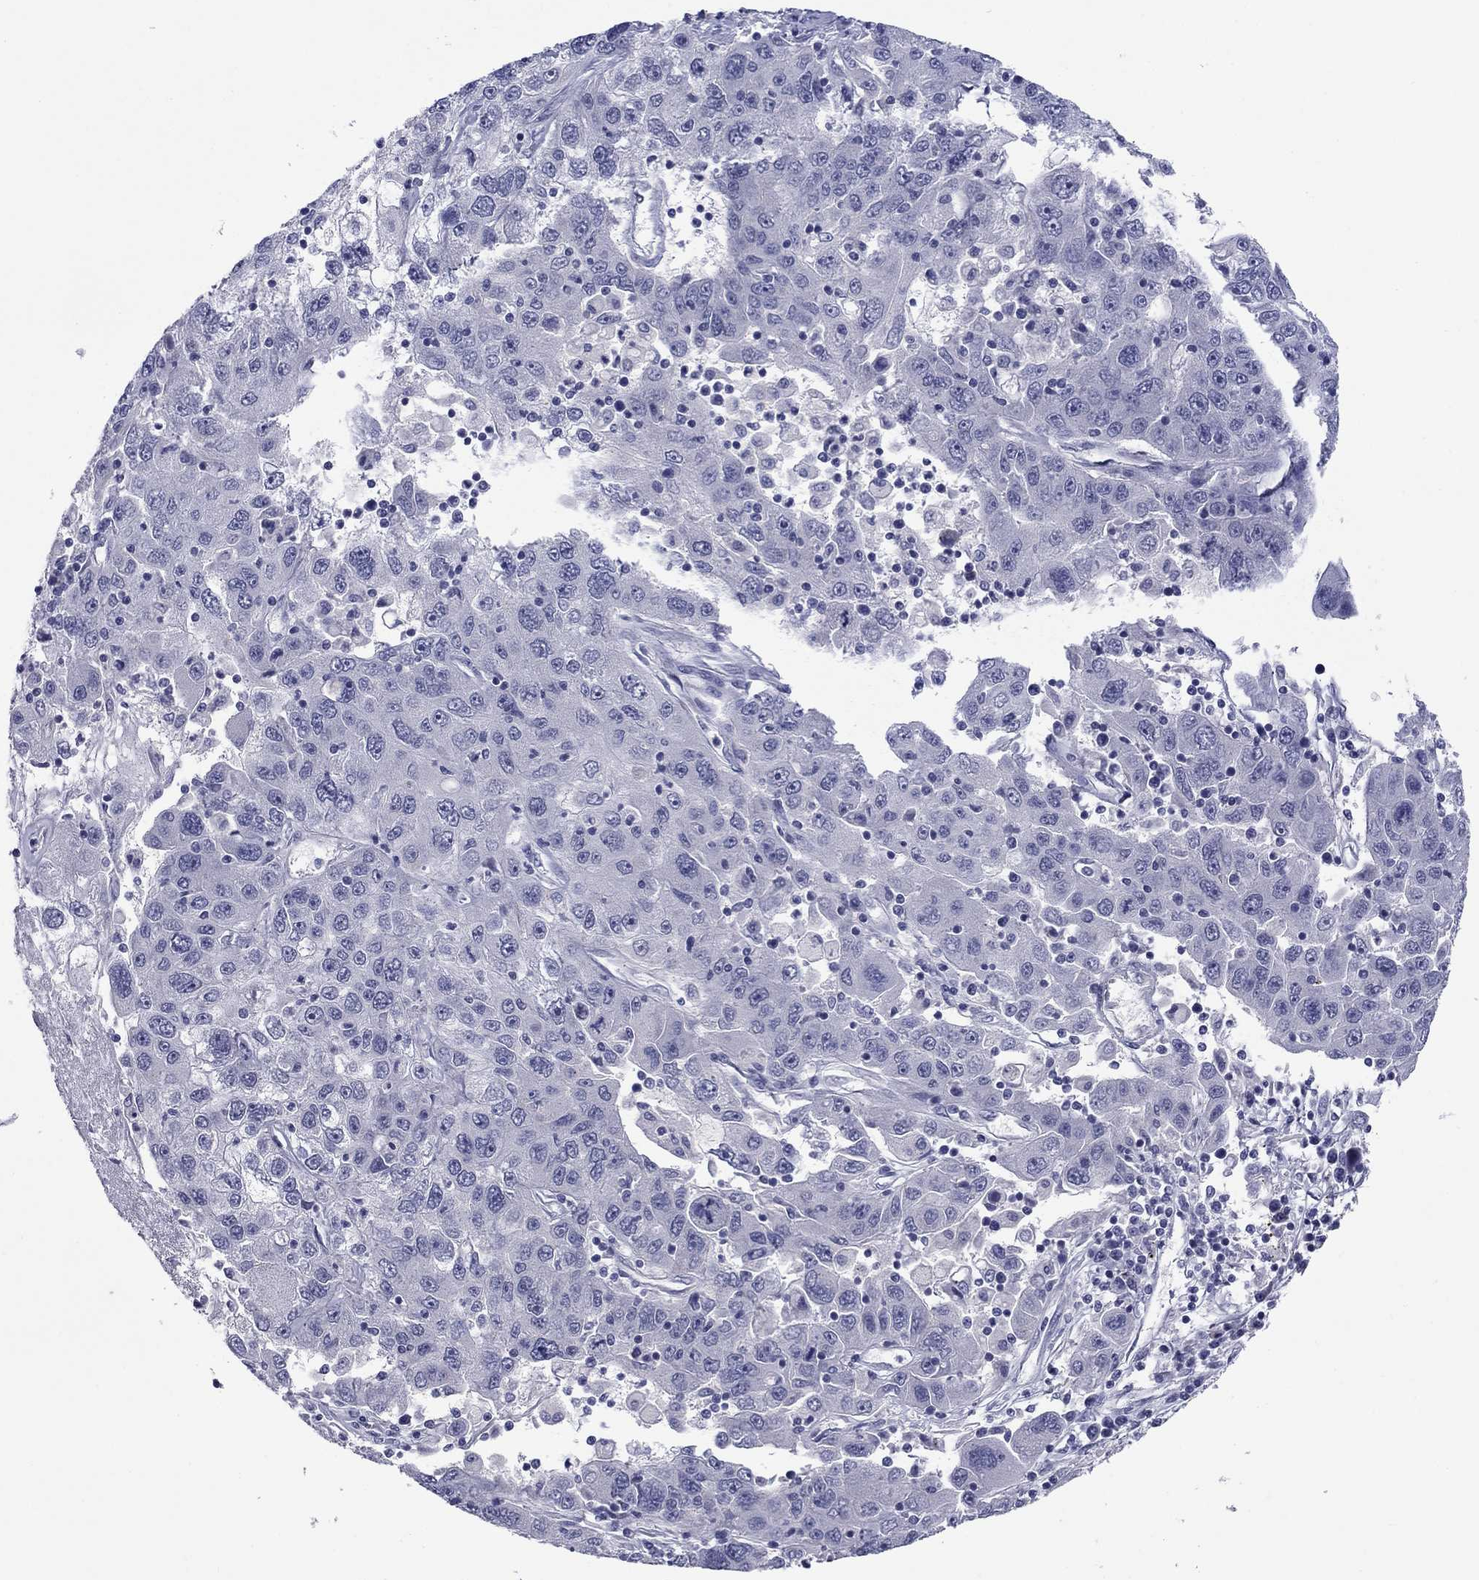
{"staining": {"intensity": "negative", "quantity": "none", "location": "none"}, "tissue": "stomach cancer", "cell_type": "Tumor cells", "image_type": "cancer", "snomed": [{"axis": "morphology", "description": "Adenocarcinoma, NOS"}, {"axis": "topography", "description": "Stomach"}], "caption": "Stomach cancer stained for a protein using immunohistochemistry displays no expression tumor cells.", "gene": "HAO1", "patient": {"sex": "male", "age": 56}}